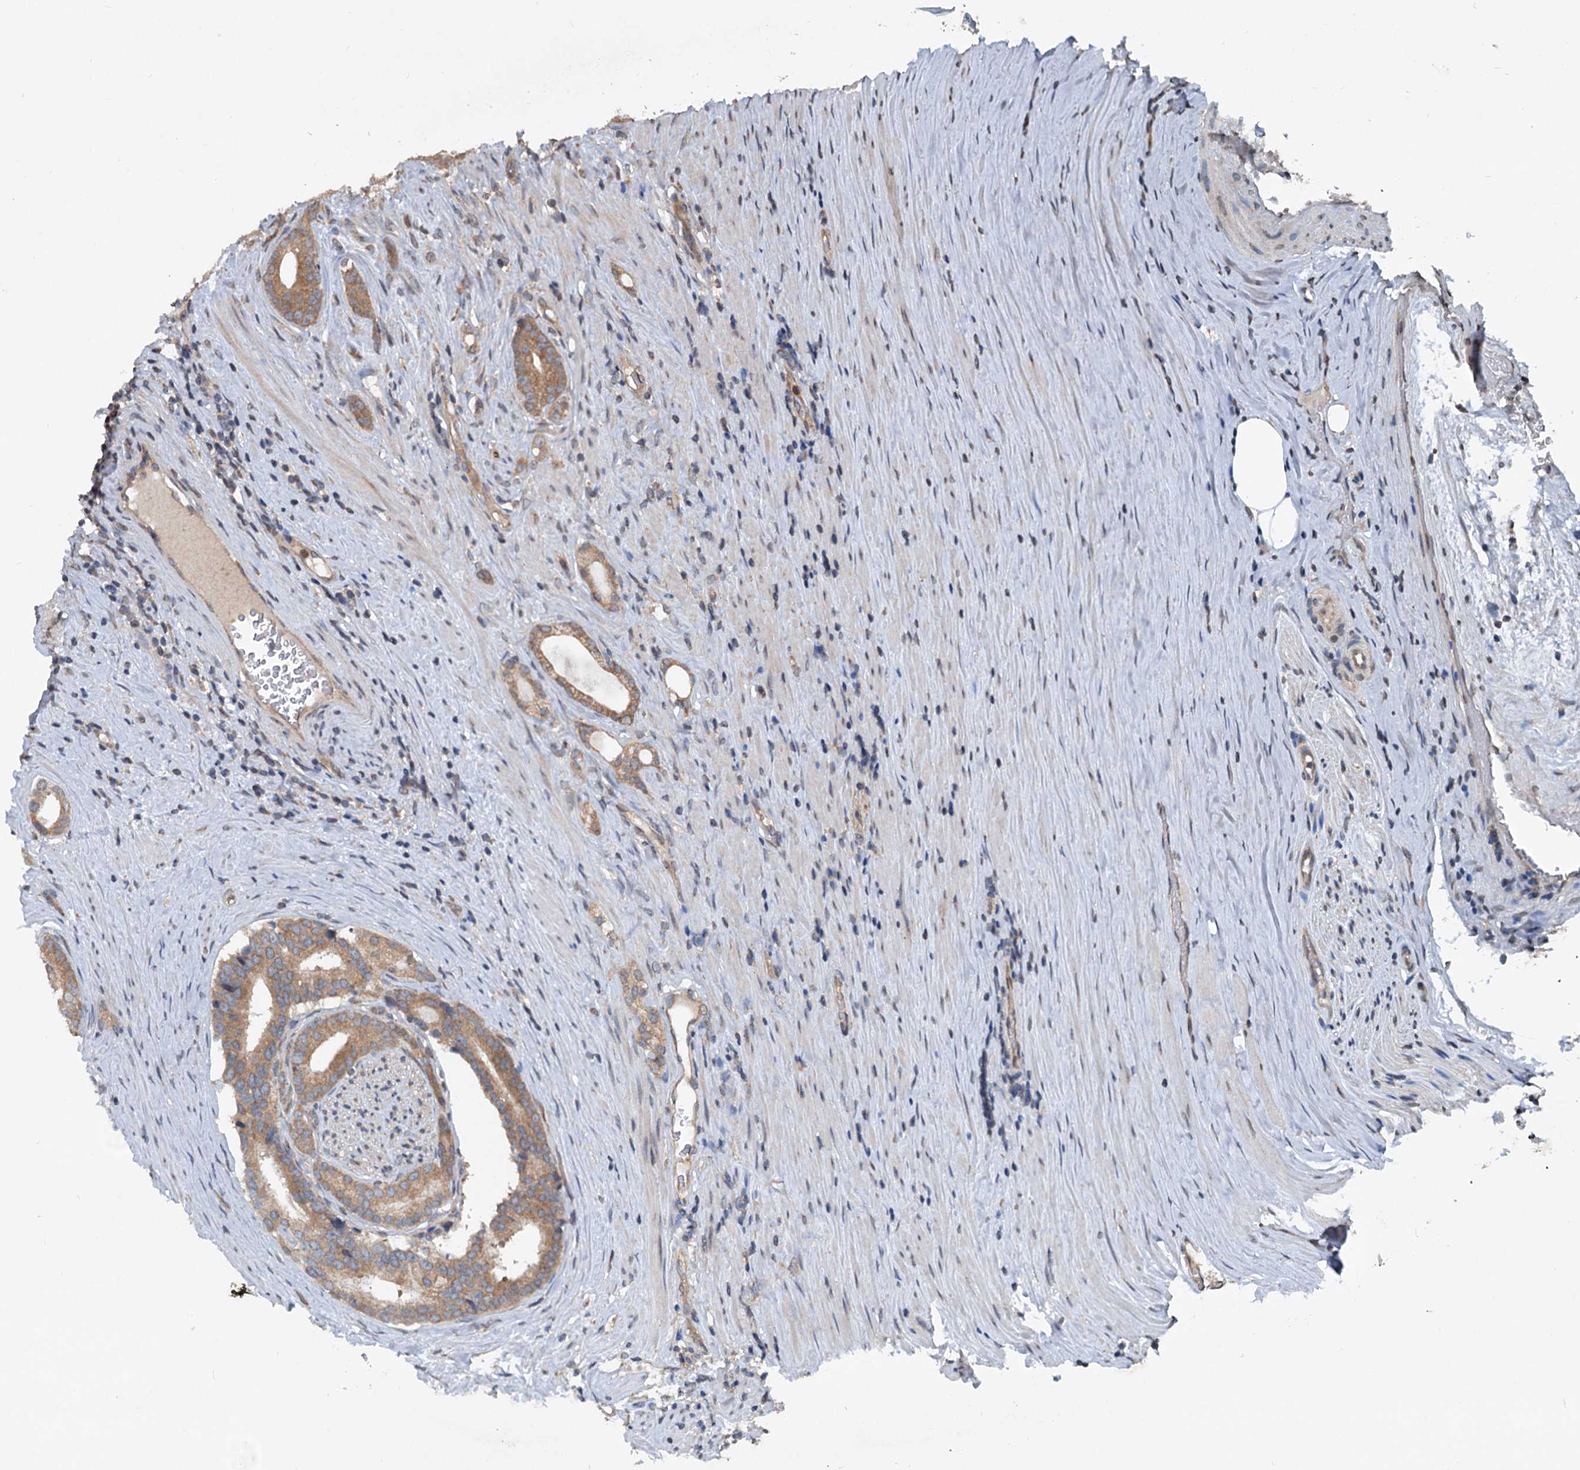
{"staining": {"intensity": "moderate", "quantity": ">75%", "location": "cytoplasmic/membranous"}, "tissue": "prostate cancer", "cell_type": "Tumor cells", "image_type": "cancer", "snomed": [{"axis": "morphology", "description": "Adenocarcinoma, Low grade"}, {"axis": "topography", "description": "Prostate"}], "caption": "Immunohistochemistry (IHC) (DAB) staining of human adenocarcinoma (low-grade) (prostate) reveals moderate cytoplasmic/membranous protein positivity in about >75% of tumor cells. The staining is performed using DAB (3,3'-diaminobenzidine) brown chromogen to label protein expression. The nuclei are counter-stained blue using hematoxylin.", "gene": "N4BP2L2", "patient": {"sex": "male", "age": 71}}